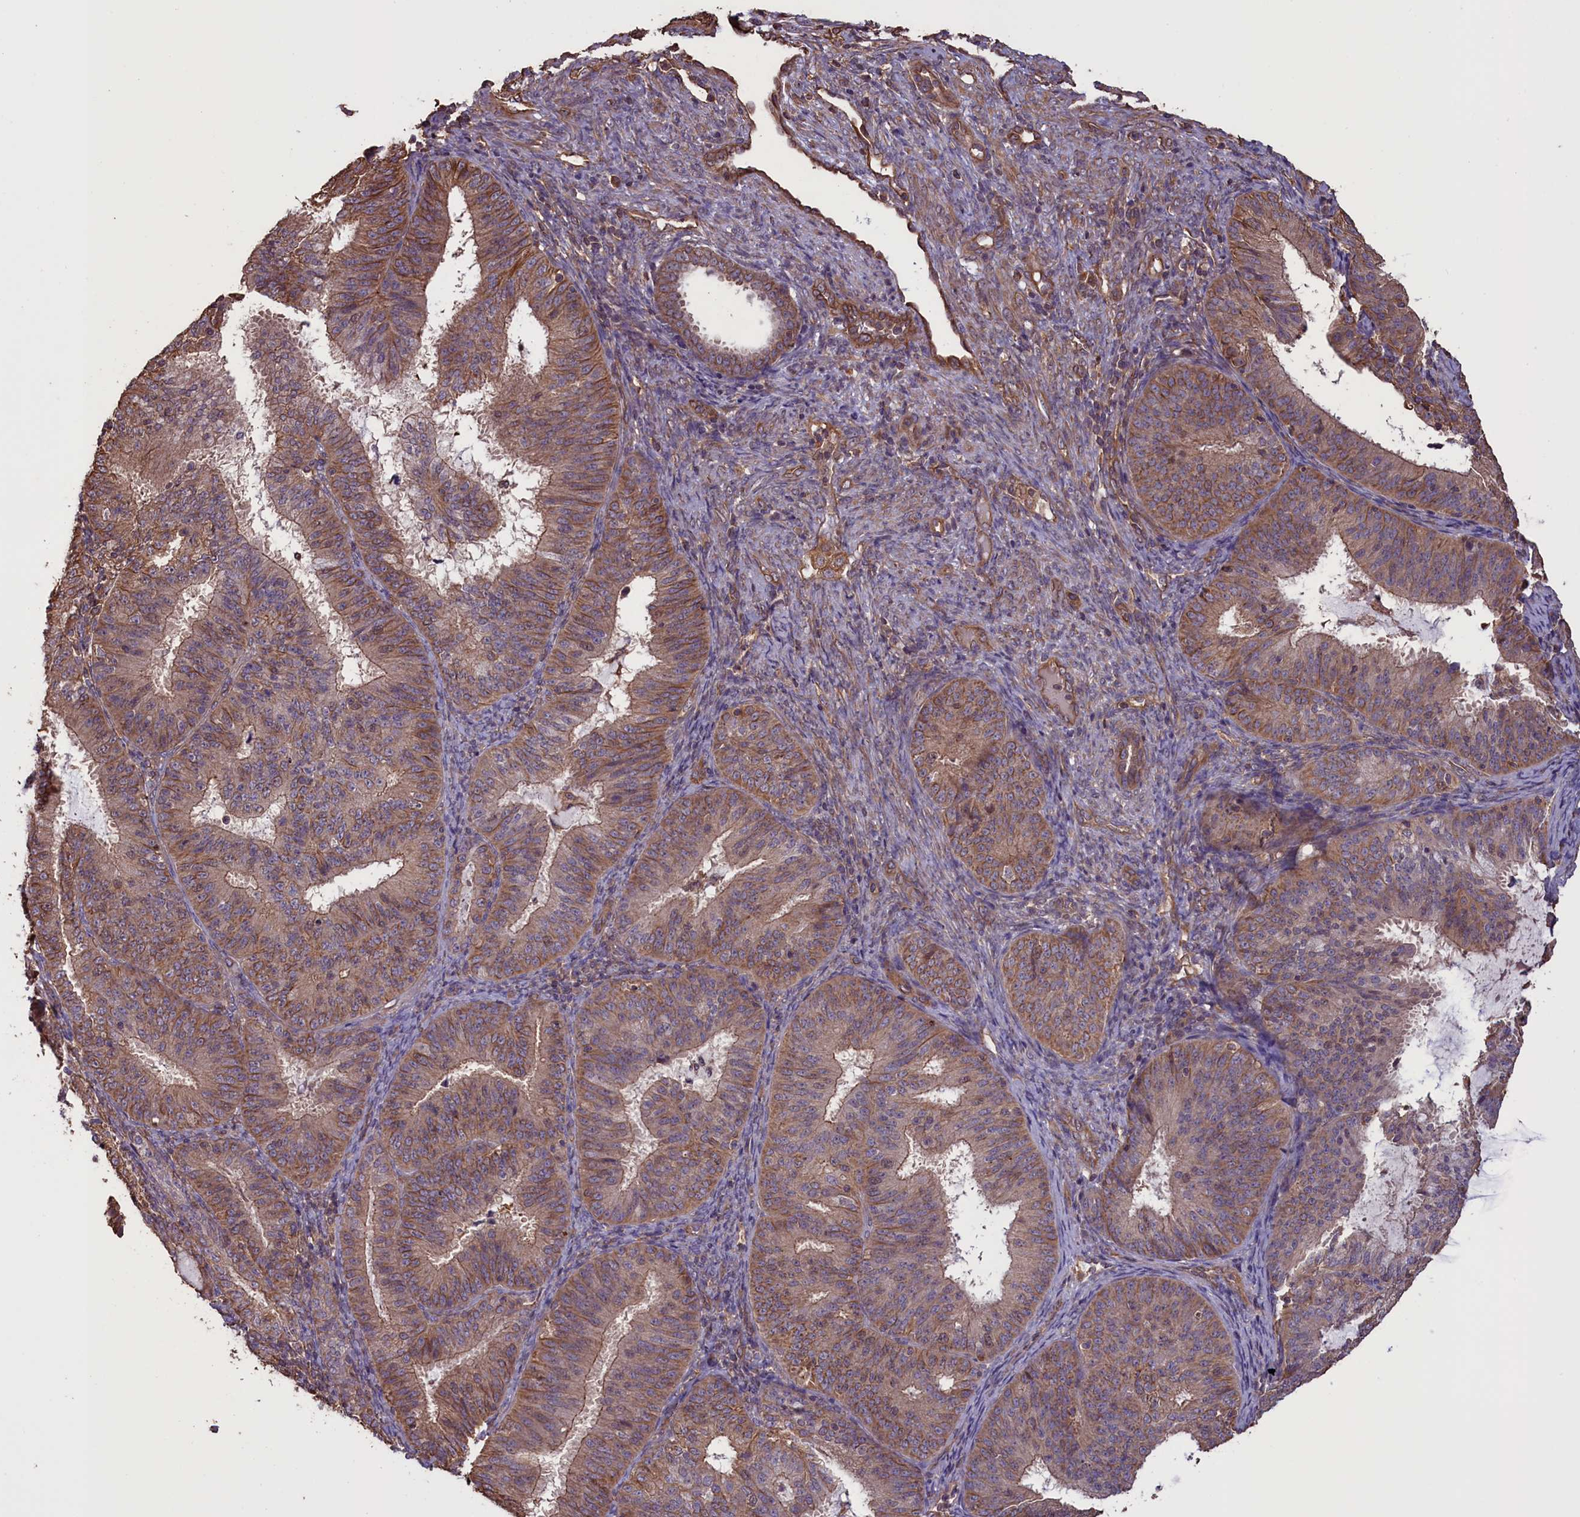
{"staining": {"intensity": "moderate", "quantity": "25%-75%", "location": "cytoplasmic/membranous"}, "tissue": "endometrial cancer", "cell_type": "Tumor cells", "image_type": "cancer", "snomed": [{"axis": "morphology", "description": "Adenocarcinoma, NOS"}, {"axis": "topography", "description": "Endometrium"}], "caption": "This photomicrograph demonstrates IHC staining of adenocarcinoma (endometrial), with medium moderate cytoplasmic/membranous expression in approximately 25%-75% of tumor cells.", "gene": "DAPK3", "patient": {"sex": "female", "age": 51}}